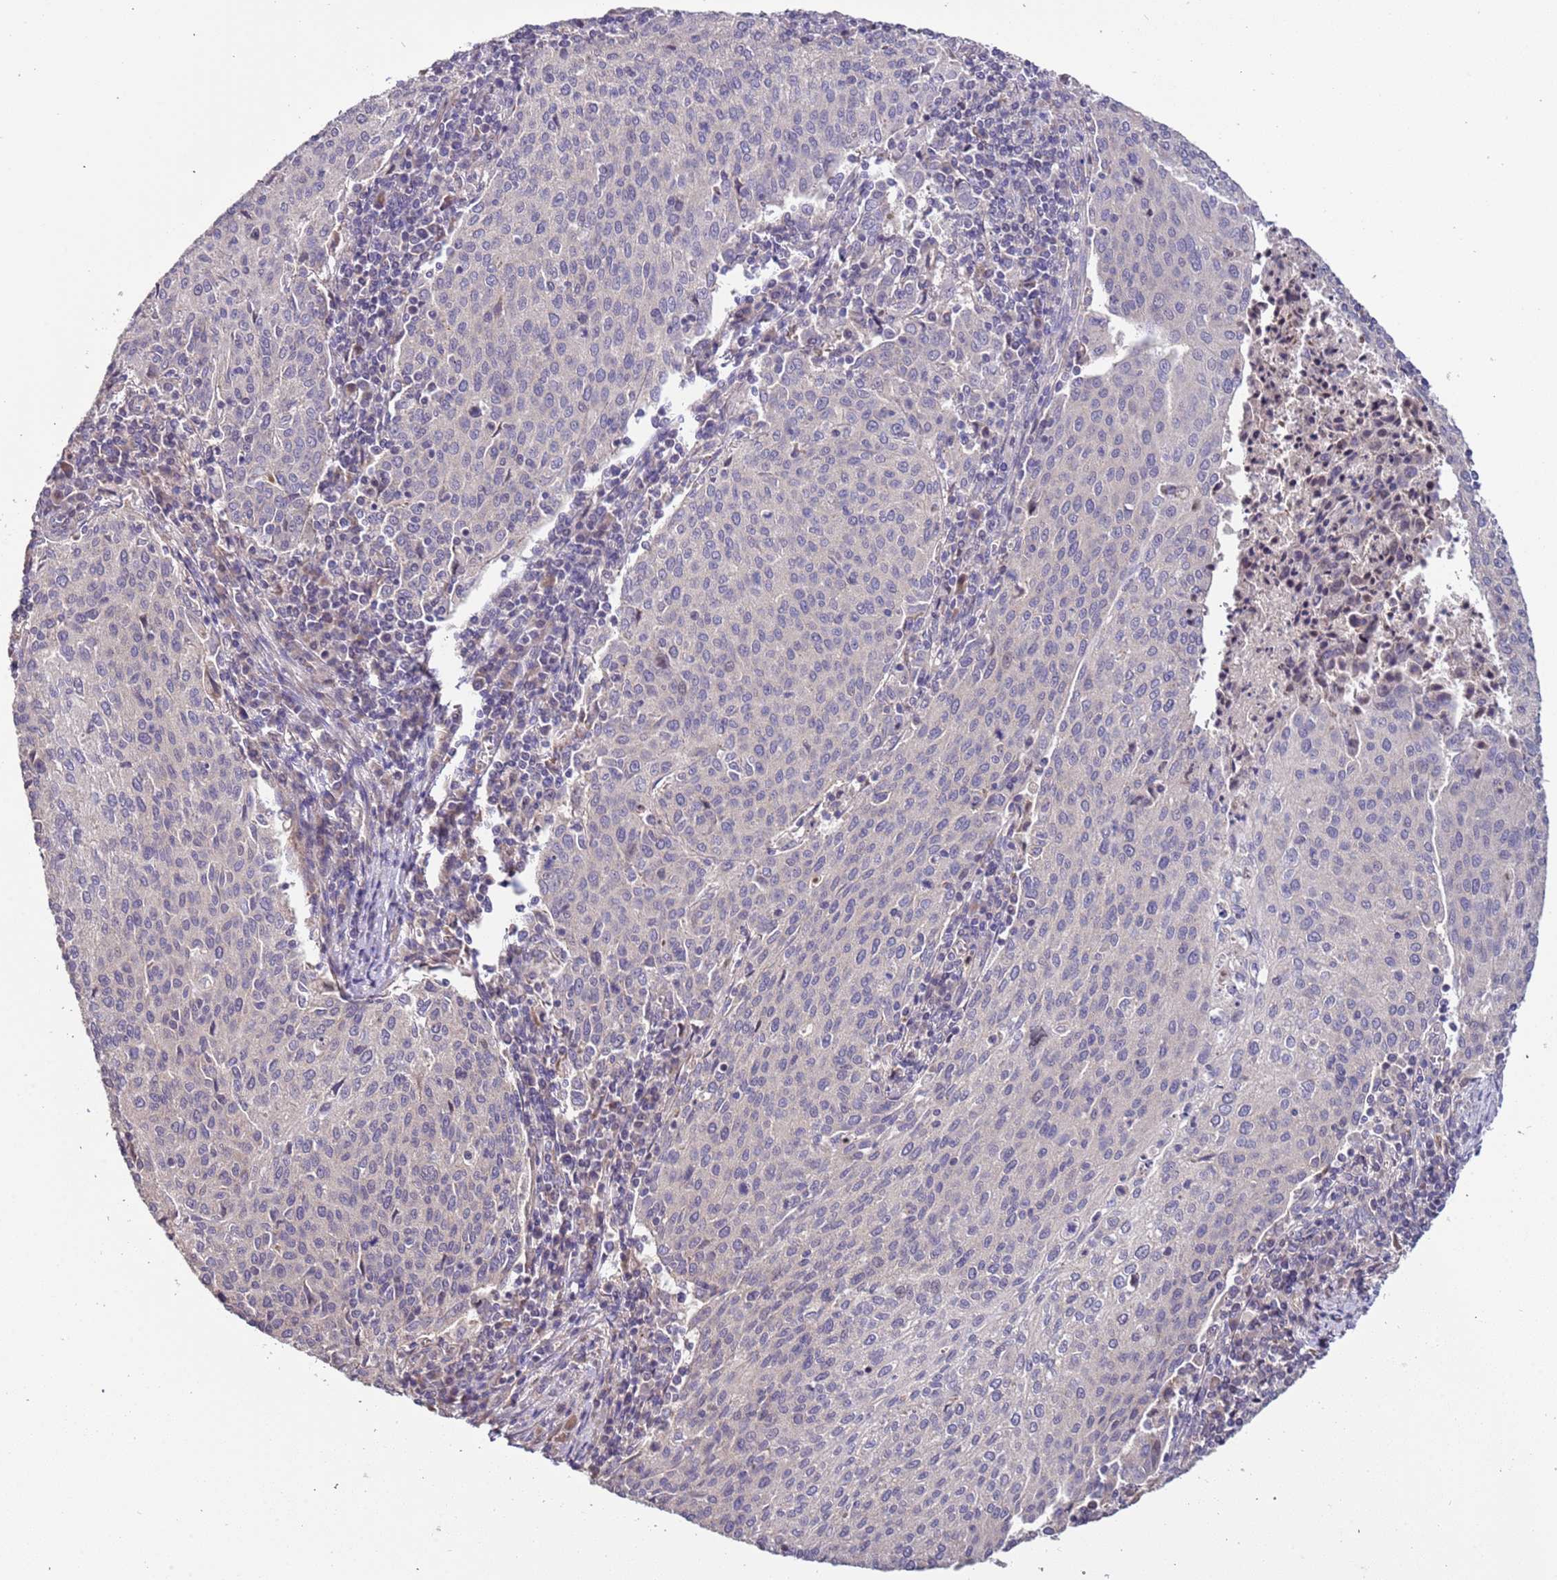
{"staining": {"intensity": "negative", "quantity": "none", "location": "none"}, "tissue": "cervical cancer", "cell_type": "Tumor cells", "image_type": "cancer", "snomed": [{"axis": "morphology", "description": "Squamous cell carcinoma, NOS"}, {"axis": "topography", "description": "Cervix"}], "caption": "Protein analysis of cervical cancer (squamous cell carcinoma) displays no significant staining in tumor cells.", "gene": "LAMB4", "patient": {"sex": "female", "age": 46}}